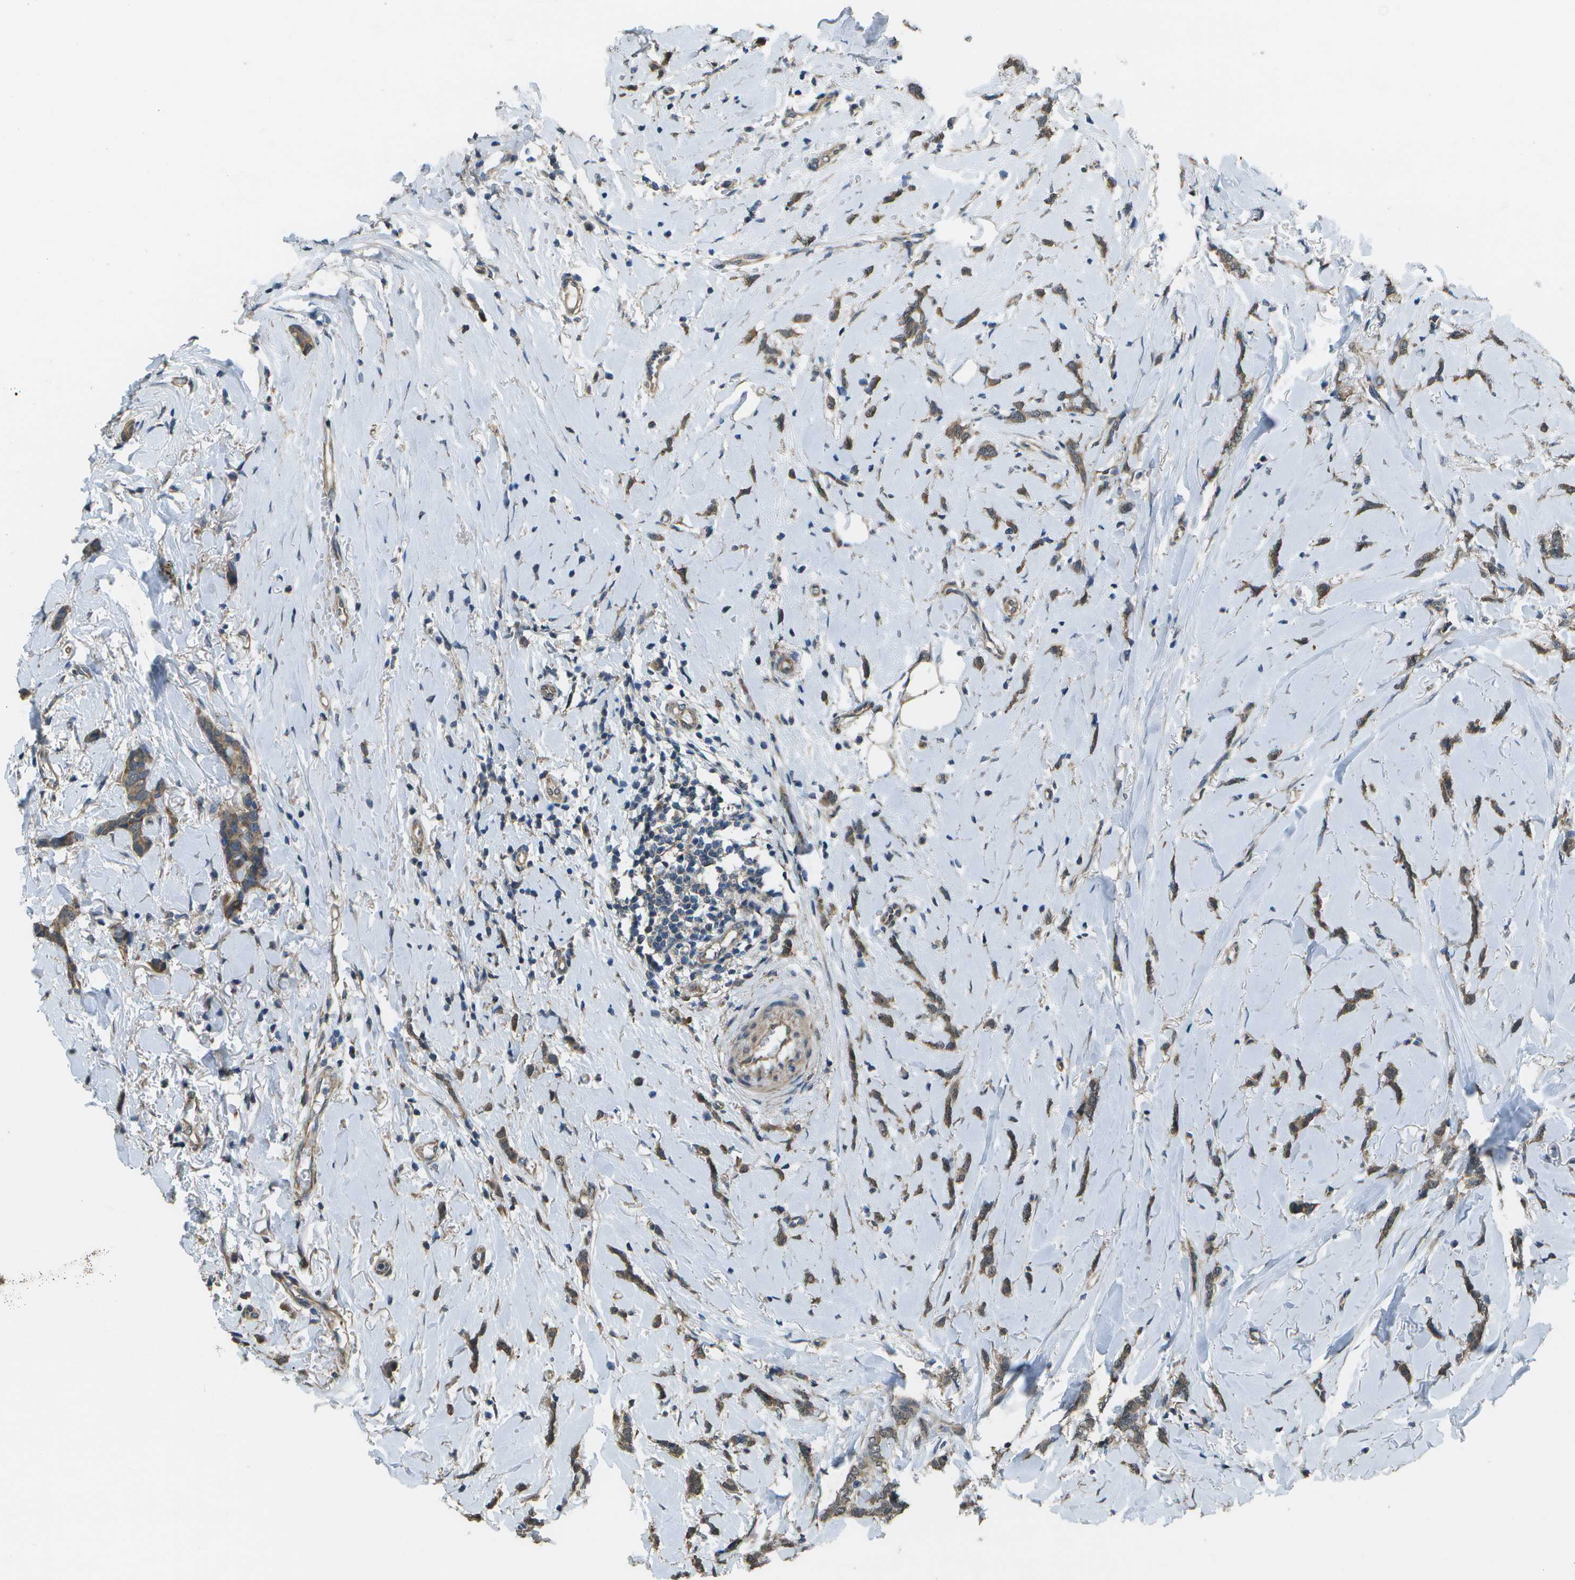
{"staining": {"intensity": "moderate", "quantity": ">75%", "location": "cytoplasmic/membranous"}, "tissue": "breast cancer", "cell_type": "Tumor cells", "image_type": "cancer", "snomed": [{"axis": "morphology", "description": "Lobular carcinoma"}, {"axis": "topography", "description": "Skin"}, {"axis": "topography", "description": "Breast"}], "caption": "Lobular carcinoma (breast) stained with a brown dye displays moderate cytoplasmic/membranous positive expression in about >75% of tumor cells.", "gene": "CLNS1A", "patient": {"sex": "female", "age": 46}}